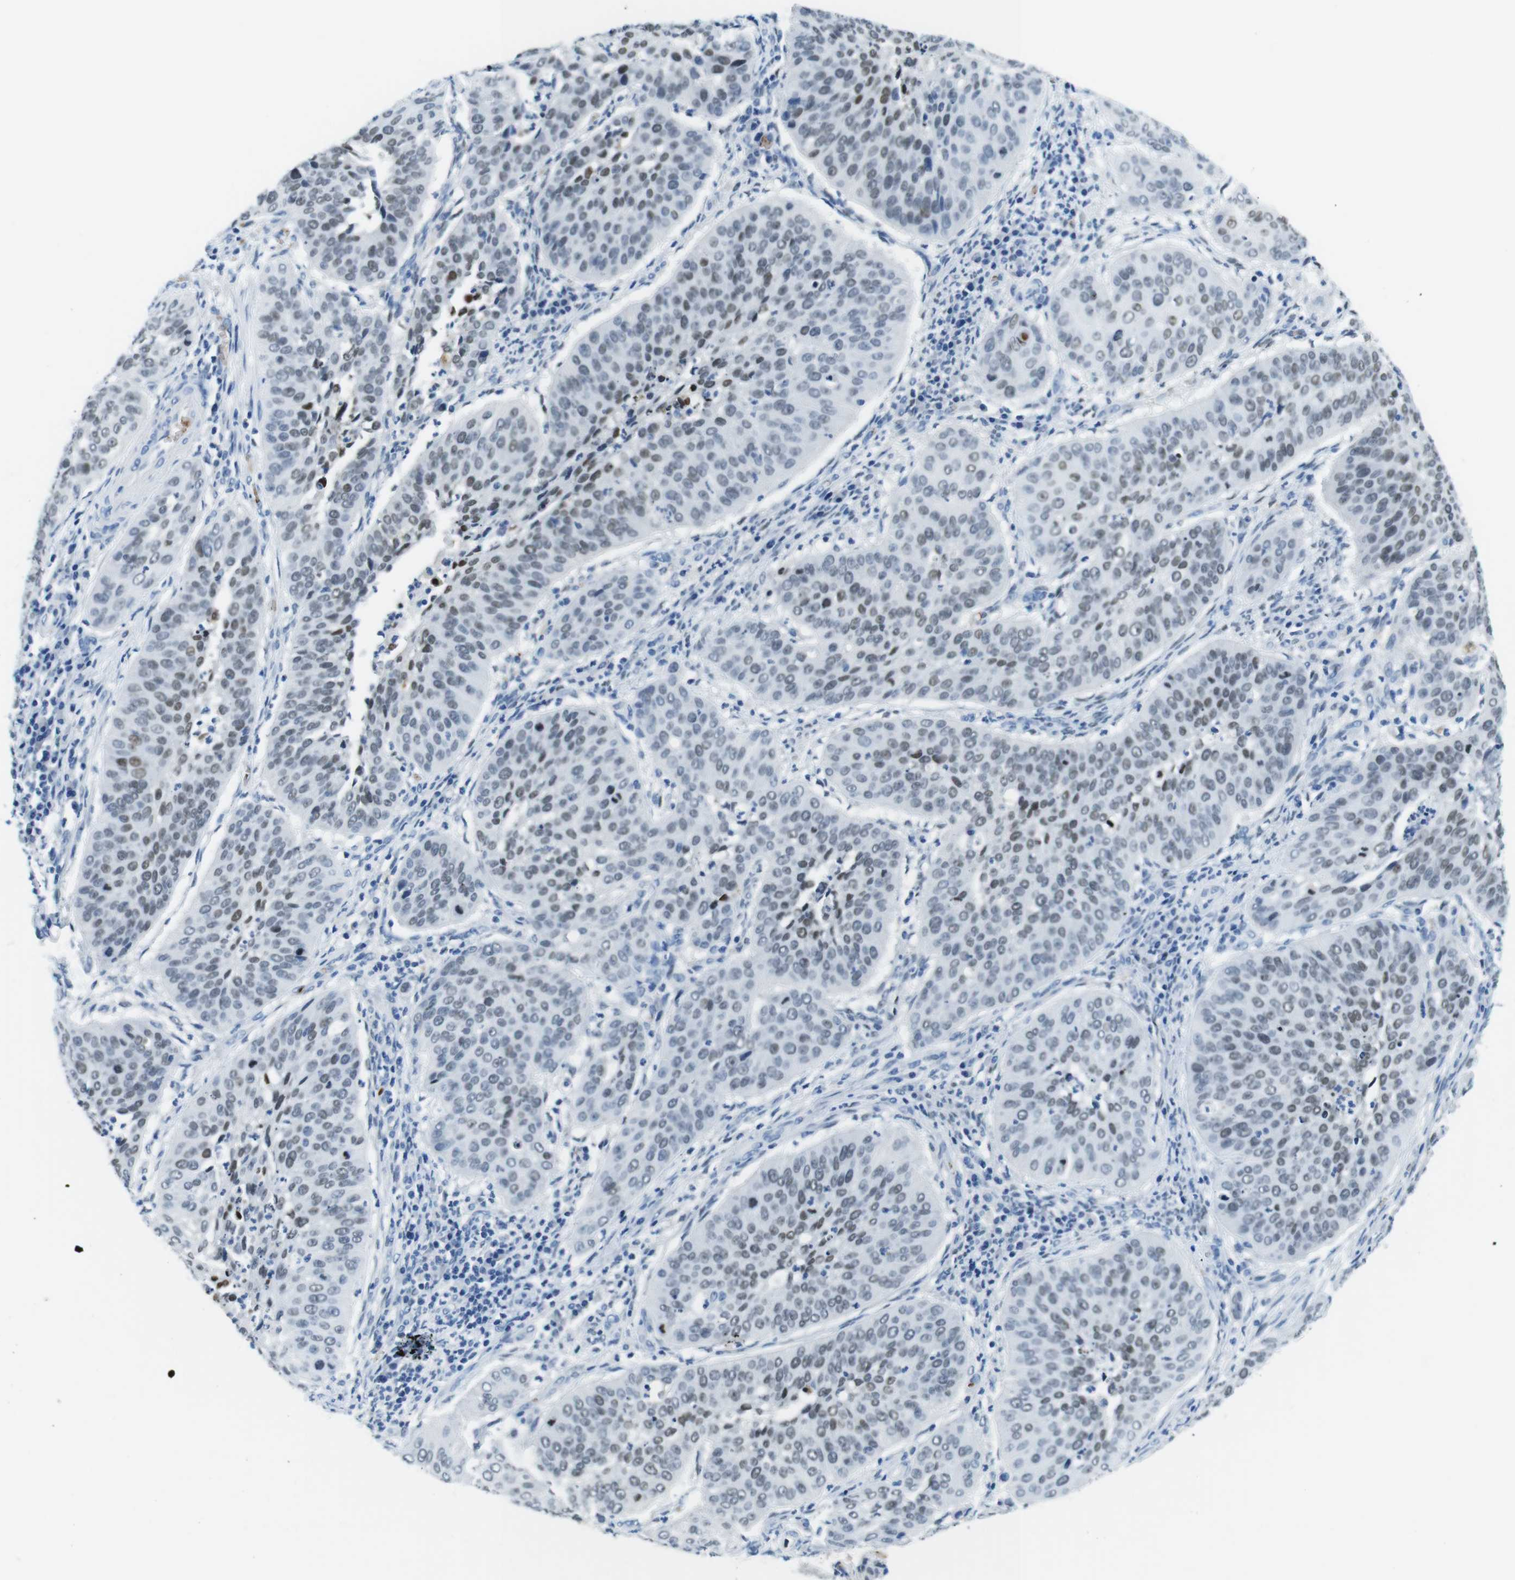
{"staining": {"intensity": "moderate", "quantity": "<25%", "location": "nuclear"}, "tissue": "cervical cancer", "cell_type": "Tumor cells", "image_type": "cancer", "snomed": [{"axis": "morphology", "description": "Normal tissue, NOS"}, {"axis": "morphology", "description": "Squamous cell carcinoma, NOS"}, {"axis": "topography", "description": "Cervix"}], "caption": "Moderate nuclear expression for a protein is identified in approximately <25% of tumor cells of squamous cell carcinoma (cervical) using IHC.", "gene": "TFAP2C", "patient": {"sex": "female", "age": 39}}